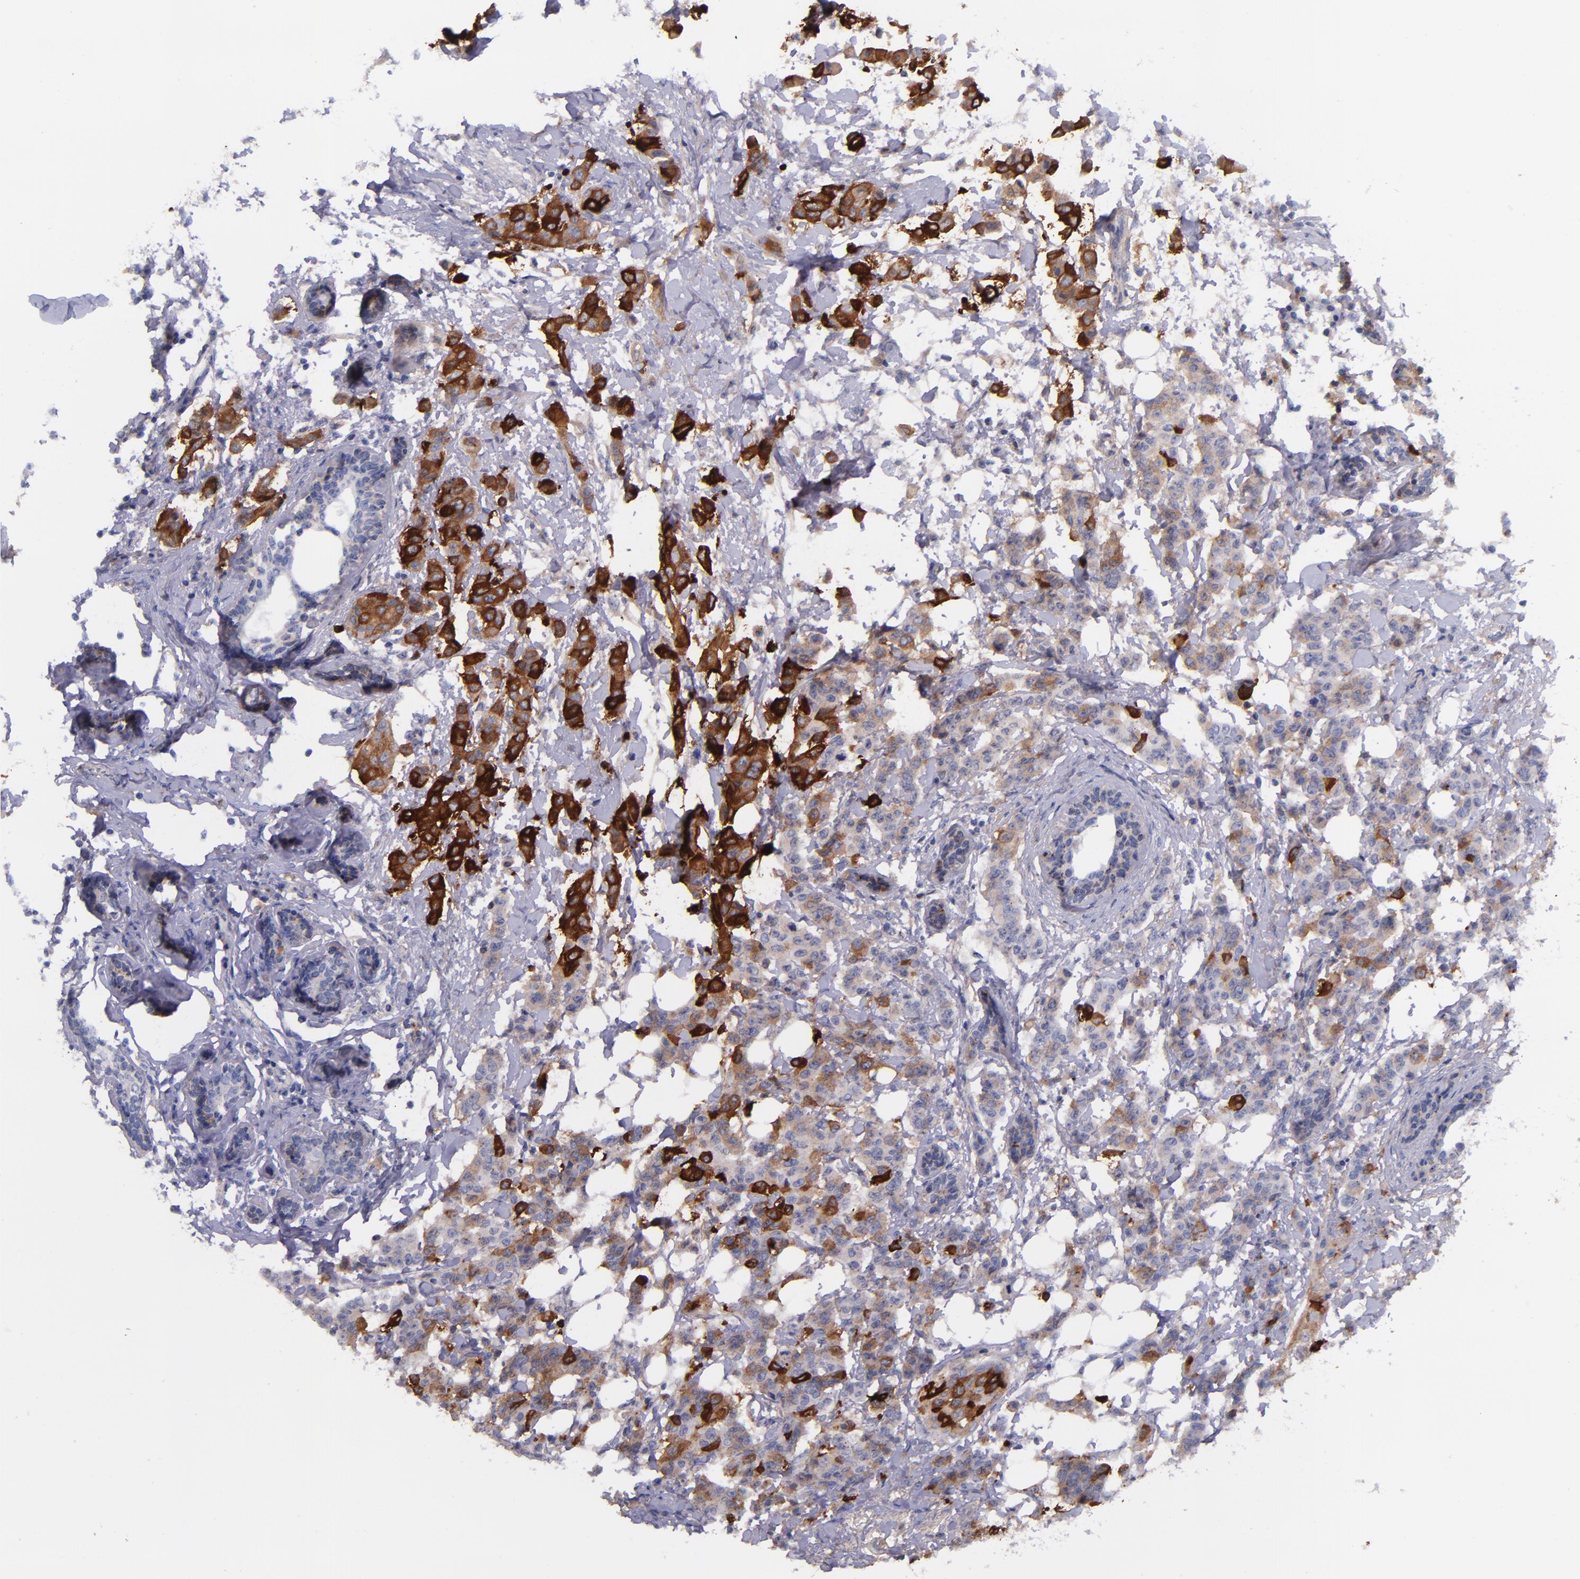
{"staining": {"intensity": "strong", "quantity": "25%-75%", "location": "cytoplasmic/membranous"}, "tissue": "breast cancer", "cell_type": "Tumor cells", "image_type": "cancer", "snomed": [{"axis": "morphology", "description": "Duct carcinoma"}, {"axis": "topography", "description": "Breast"}], "caption": "Immunohistochemical staining of human breast cancer shows high levels of strong cytoplasmic/membranous protein positivity in approximately 25%-75% of tumor cells. Ihc stains the protein in brown and the nuclei are stained blue.", "gene": "IVL", "patient": {"sex": "female", "age": 40}}